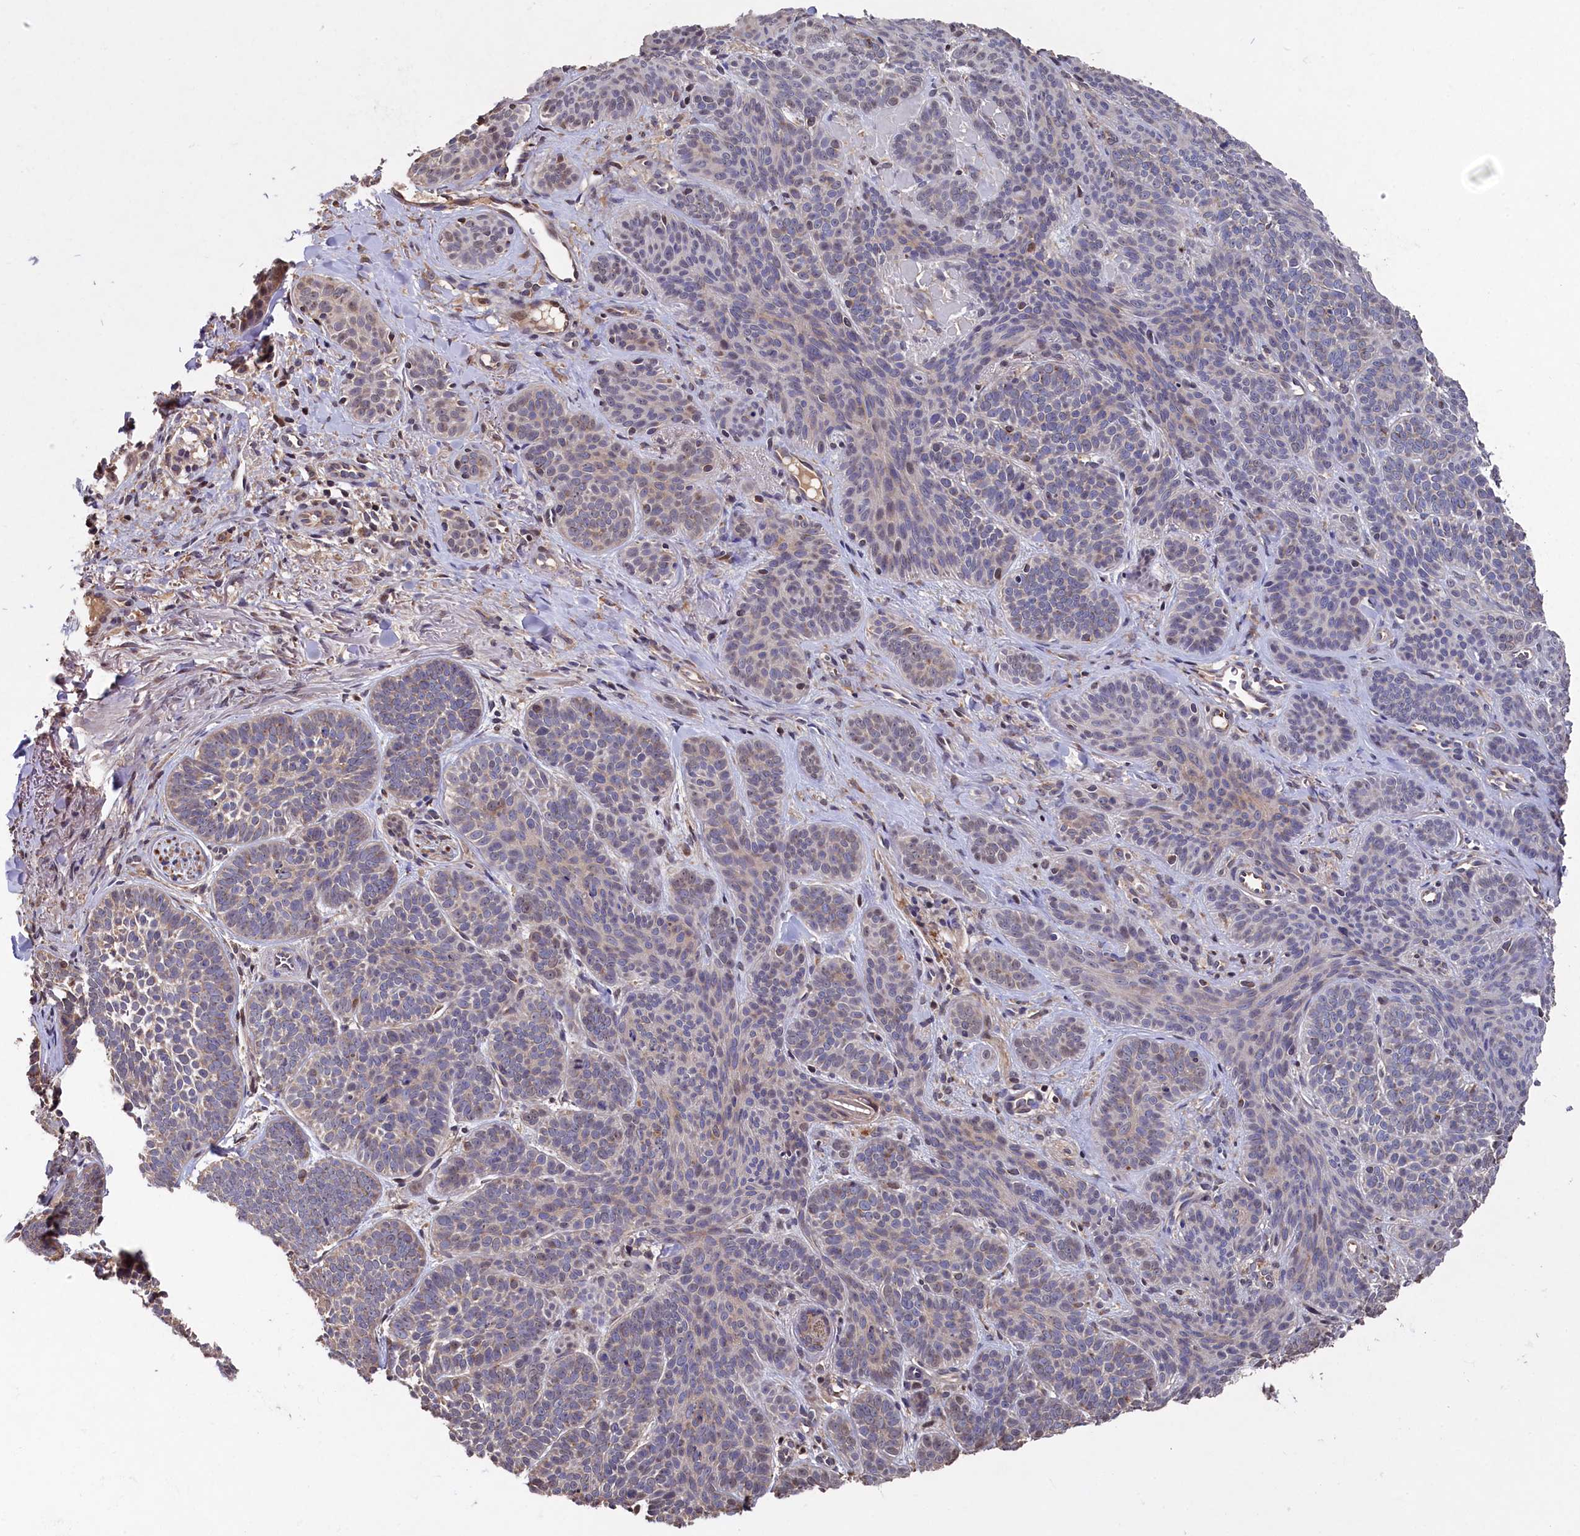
{"staining": {"intensity": "weak", "quantity": "25%-75%", "location": "cytoplasmic/membranous"}, "tissue": "skin cancer", "cell_type": "Tumor cells", "image_type": "cancer", "snomed": [{"axis": "morphology", "description": "Basal cell carcinoma"}, {"axis": "topography", "description": "Skin"}], "caption": "Skin cancer stained with a brown dye reveals weak cytoplasmic/membranous positive staining in approximately 25%-75% of tumor cells.", "gene": "NAA60", "patient": {"sex": "male", "age": 85}}